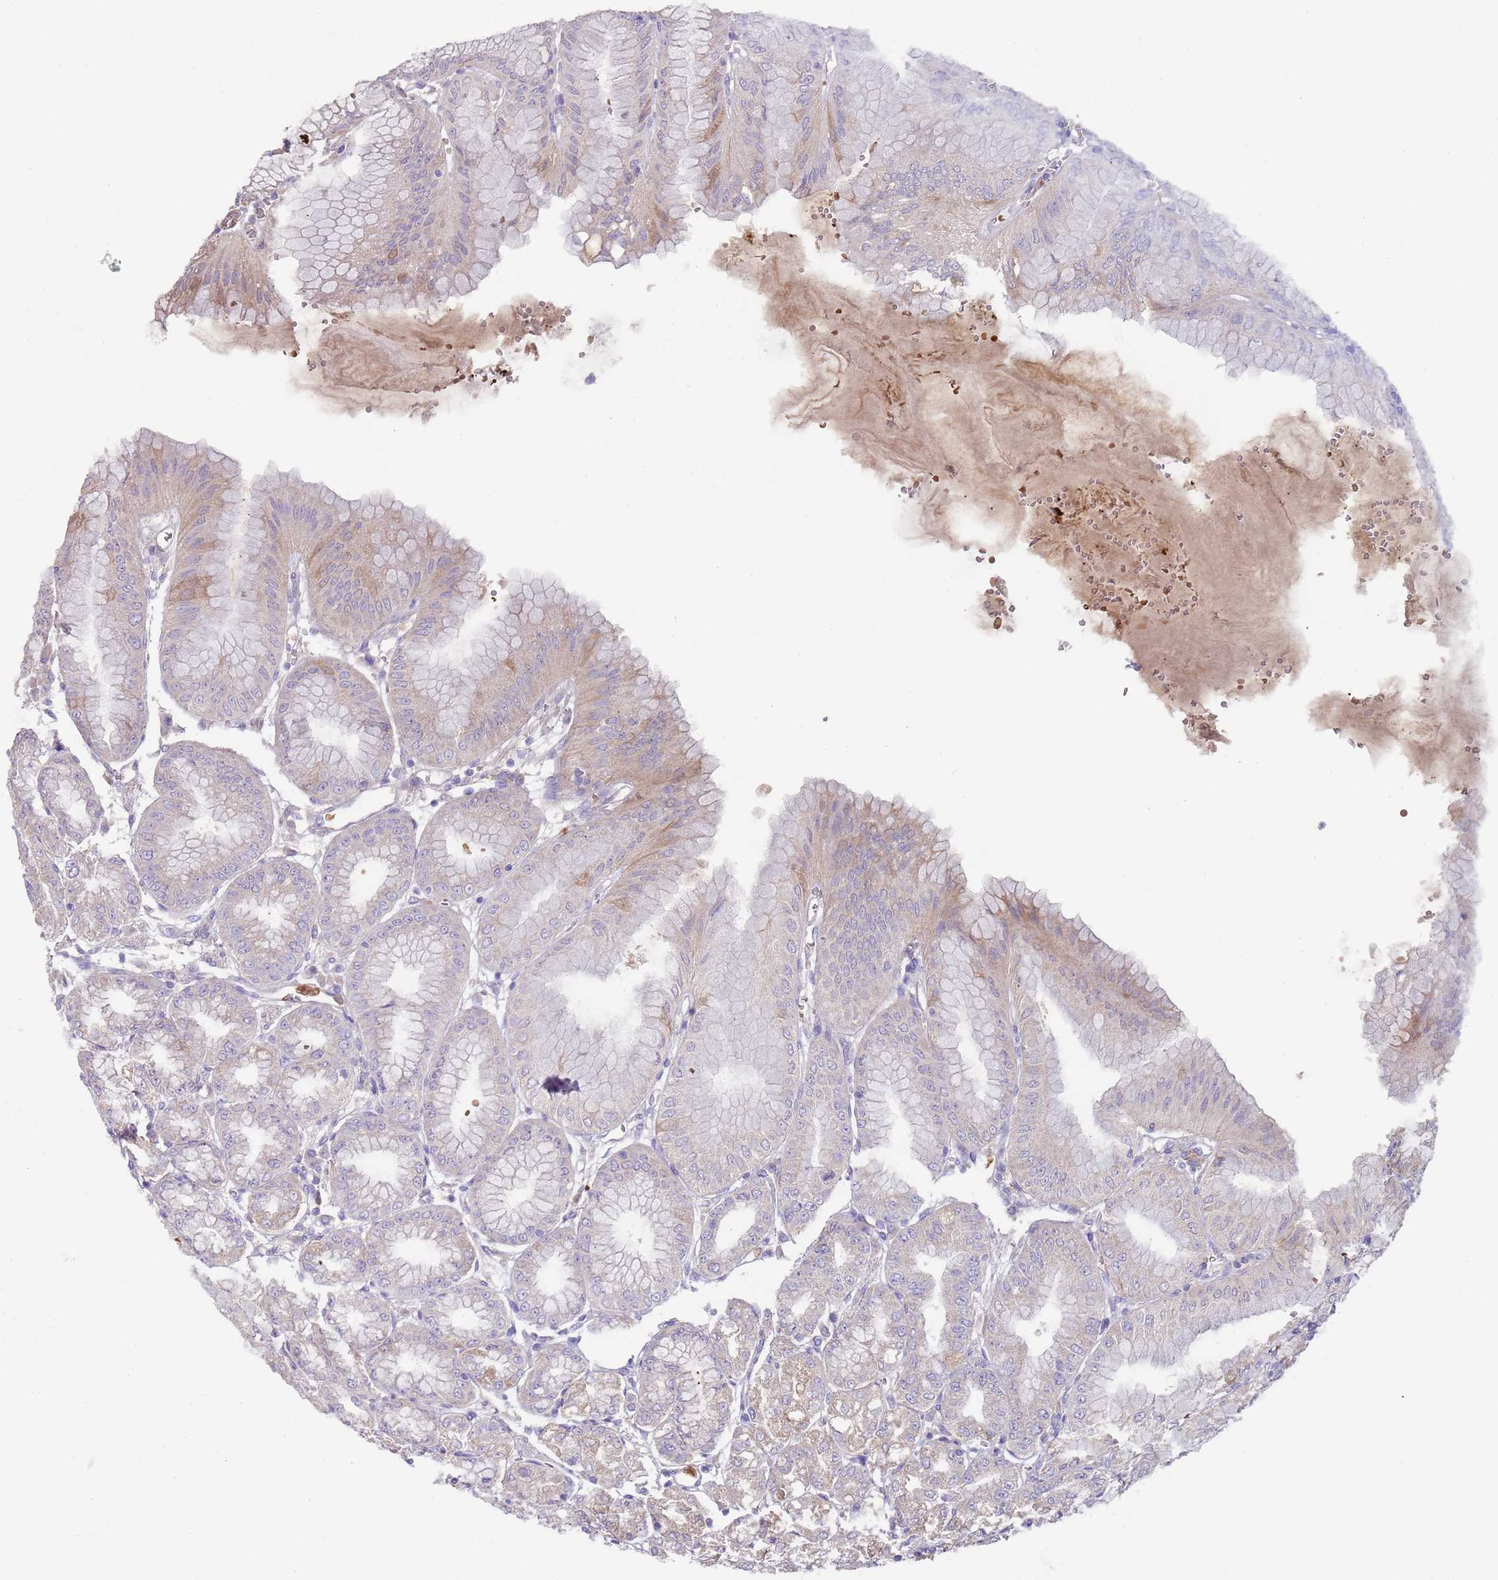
{"staining": {"intensity": "weak", "quantity": "<25%", "location": "cytoplasmic/membranous"}, "tissue": "stomach", "cell_type": "Glandular cells", "image_type": "normal", "snomed": [{"axis": "morphology", "description": "Normal tissue, NOS"}, {"axis": "topography", "description": "Stomach, lower"}], "caption": "This photomicrograph is of benign stomach stained with IHC to label a protein in brown with the nuclei are counter-stained blue. There is no expression in glandular cells.", "gene": "TMEM251", "patient": {"sex": "male", "age": 71}}